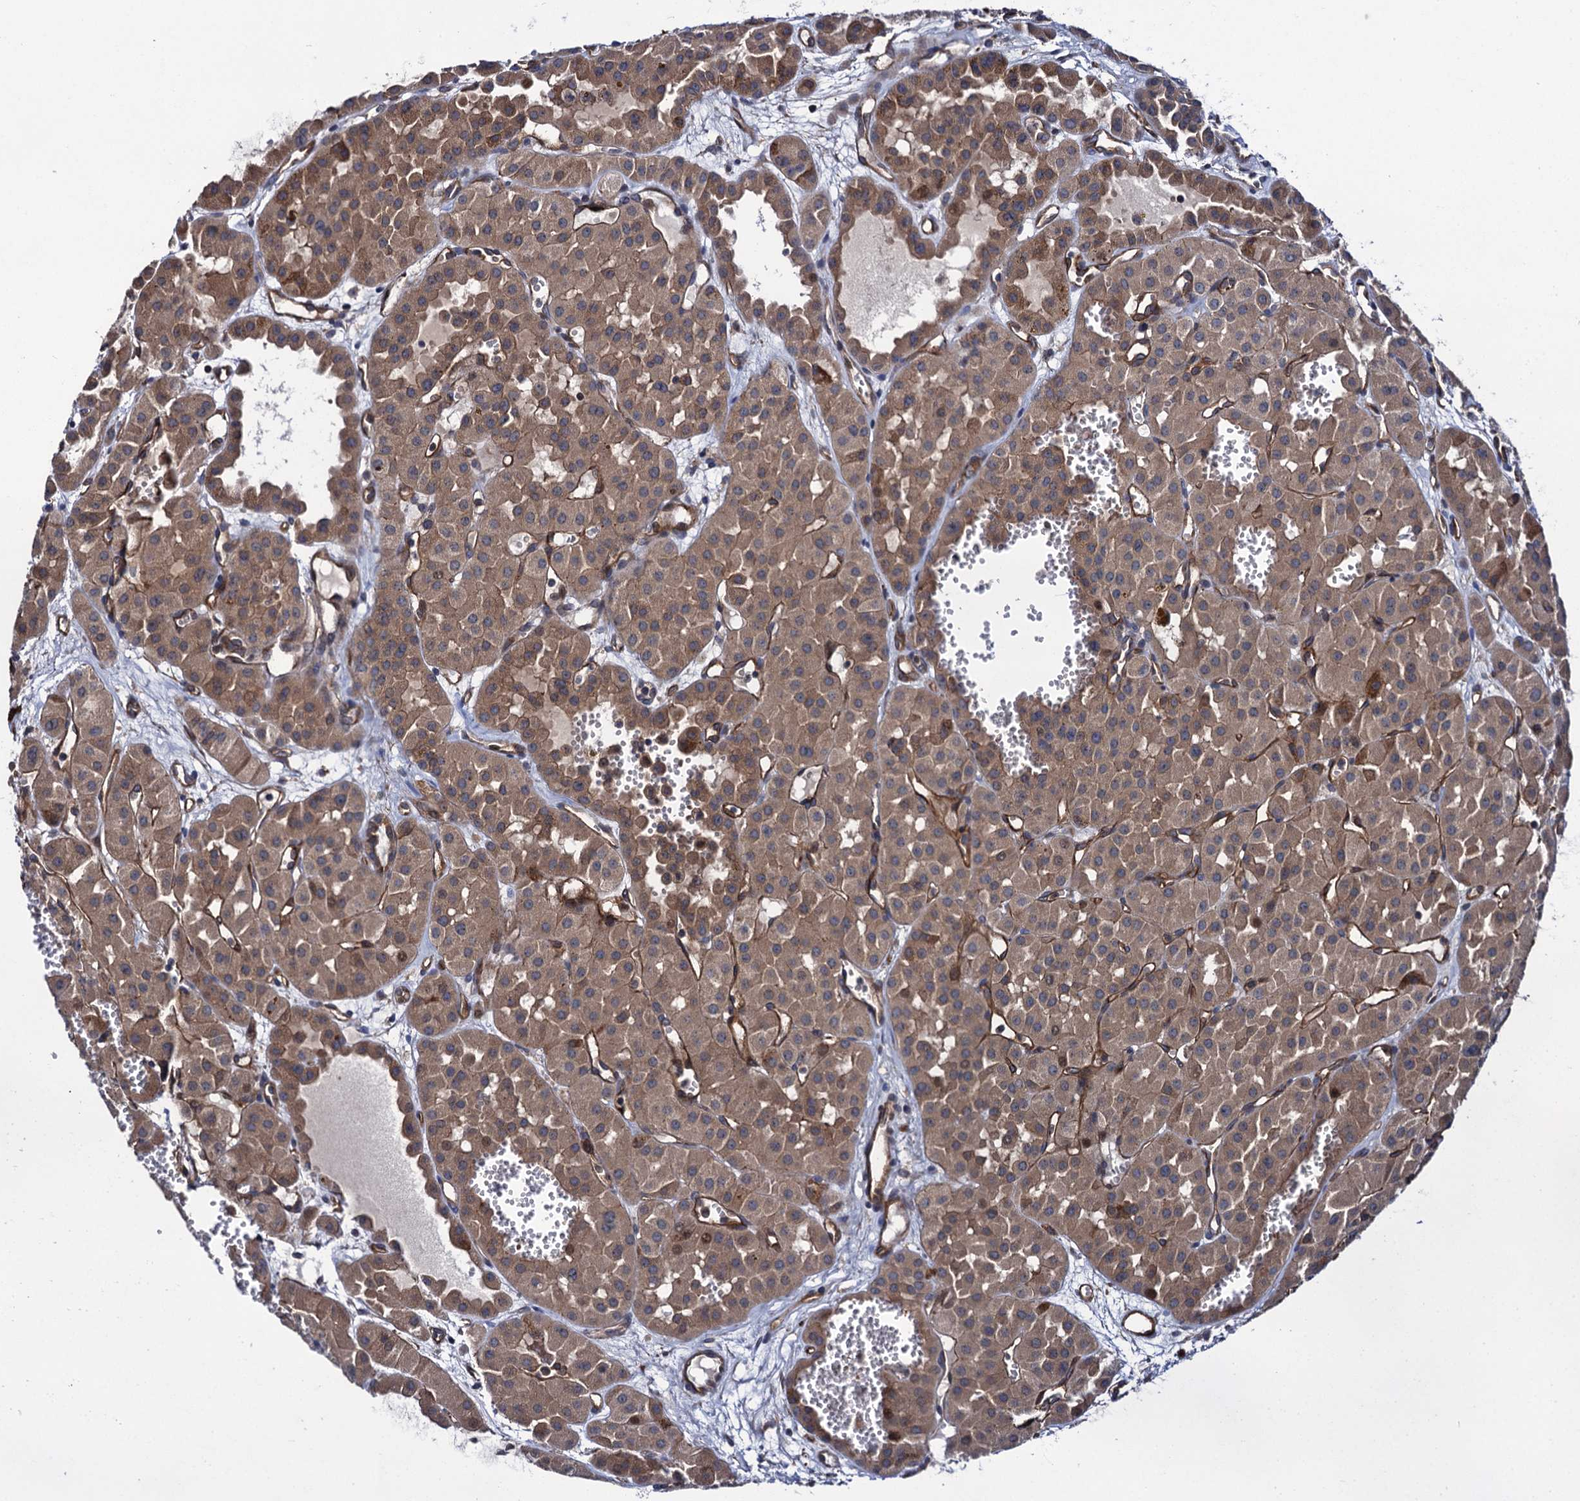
{"staining": {"intensity": "moderate", "quantity": ">75%", "location": "cytoplasmic/membranous"}, "tissue": "renal cancer", "cell_type": "Tumor cells", "image_type": "cancer", "snomed": [{"axis": "morphology", "description": "Carcinoma, NOS"}, {"axis": "topography", "description": "Kidney"}], "caption": "Immunohistochemical staining of renal cancer exhibits moderate cytoplasmic/membranous protein staining in about >75% of tumor cells. (Brightfield microscopy of DAB IHC at high magnification).", "gene": "KXD1", "patient": {"sex": "female", "age": 75}}